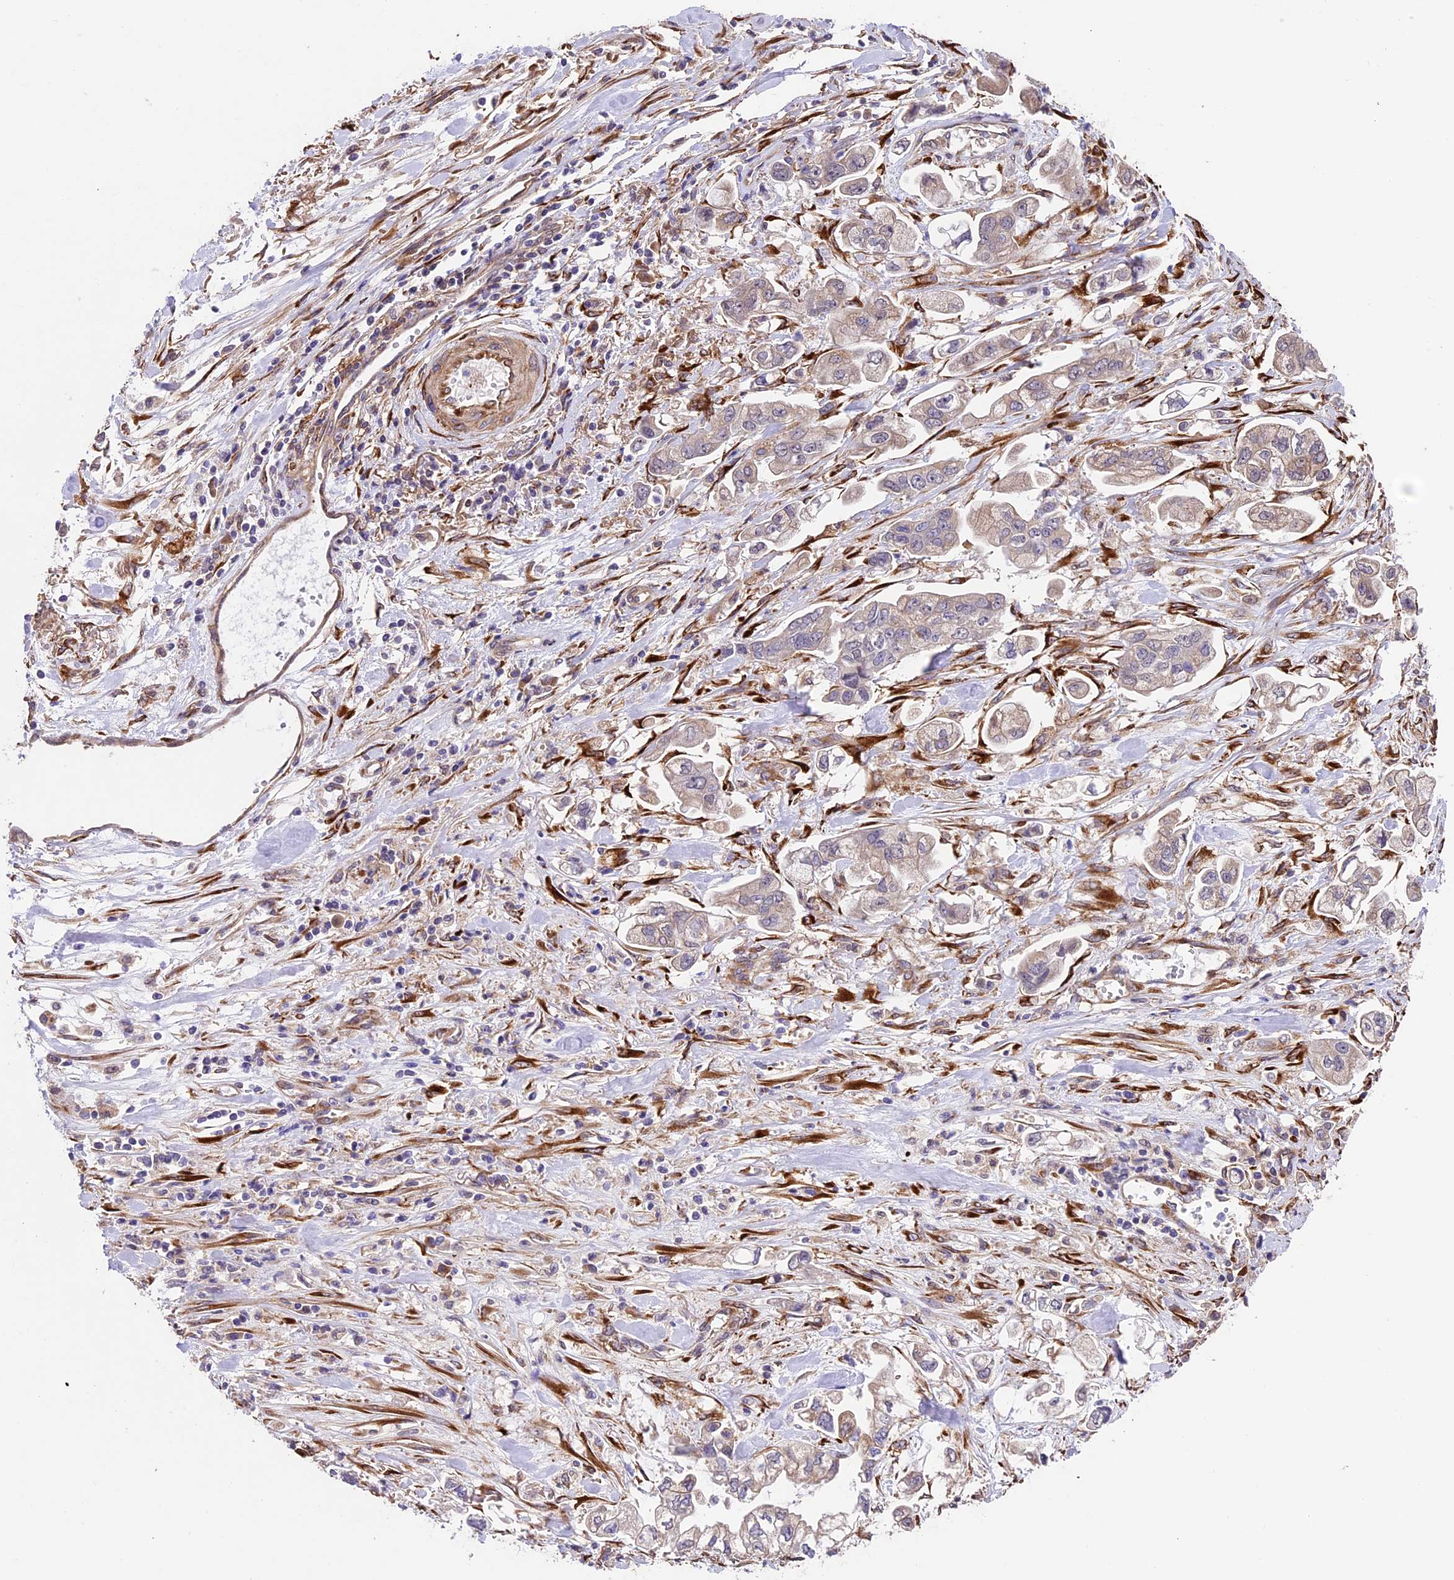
{"staining": {"intensity": "negative", "quantity": "none", "location": "none"}, "tissue": "stomach cancer", "cell_type": "Tumor cells", "image_type": "cancer", "snomed": [{"axis": "morphology", "description": "Adenocarcinoma, NOS"}, {"axis": "topography", "description": "Stomach"}], "caption": "The immunohistochemistry (IHC) photomicrograph has no significant staining in tumor cells of adenocarcinoma (stomach) tissue.", "gene": "LSM7", "patient": {"sex": "male", "age": 62}}